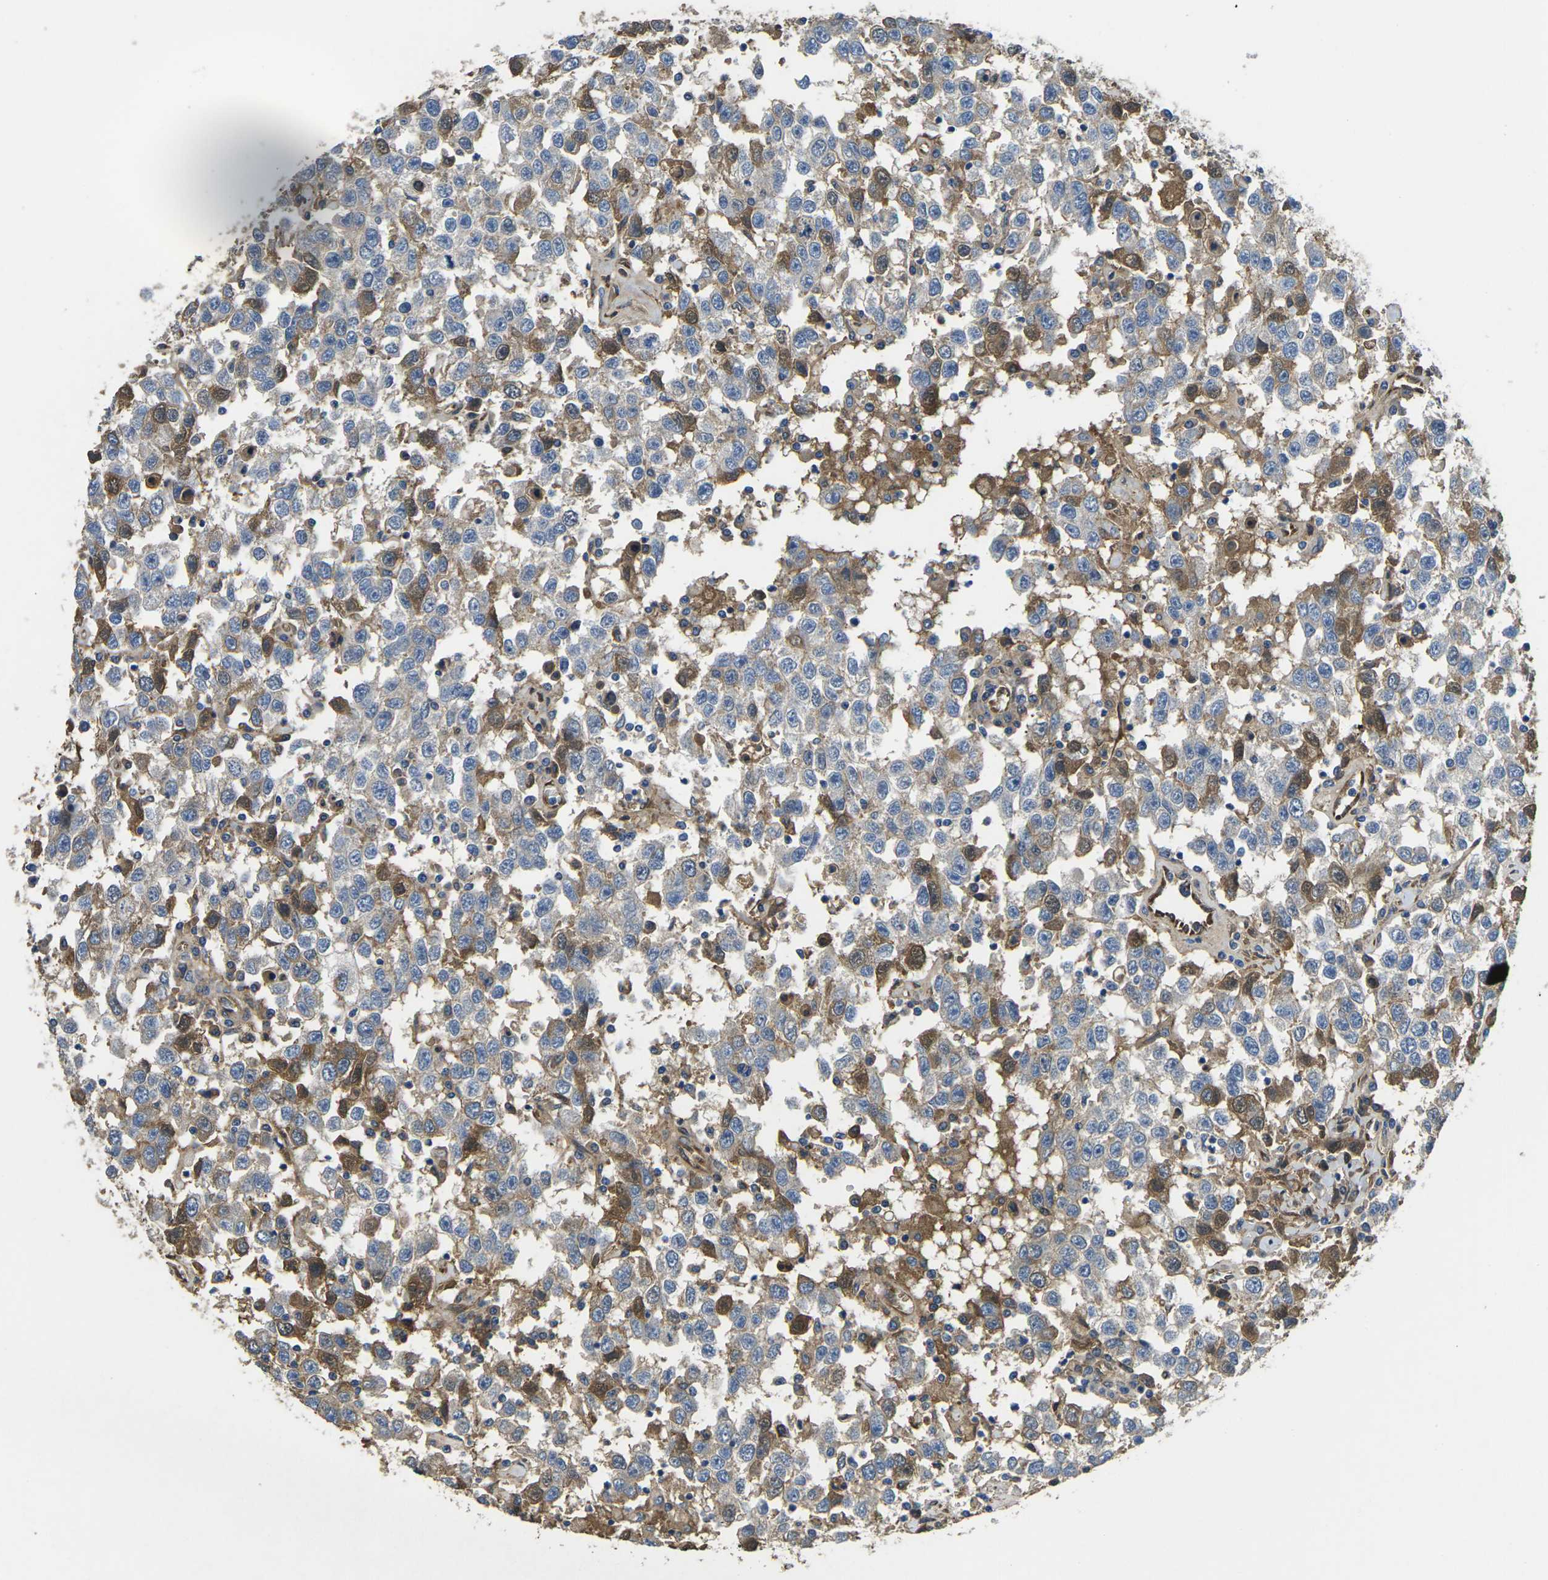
{"staining": {"intensity": "moderate", "quantity": "<25%", "location": "cytoplasmic/membranous"}, "tissue": "testis cancer", "cell_type": "Tumor cells", "image_type": "cancer", "snomed": [{"axis": "morphology", "description": "Seminoma, NOS"}, {"axis": "topography", "description": "Testis"}], "caption": "IHC staining of testis seminoma, which demonstrates low levels of moderate cytoplasmic/membranous positivity in approximately <25% of tumor cells indicating moderate cytoplasmic/membranous protein expression. The staining was performed using DAB (brown) for protein detection and nuclei were counterstained in hematoxylin (blue).", "gene": "PDZD8", "patient": {"sex": "male", "age": 41}}